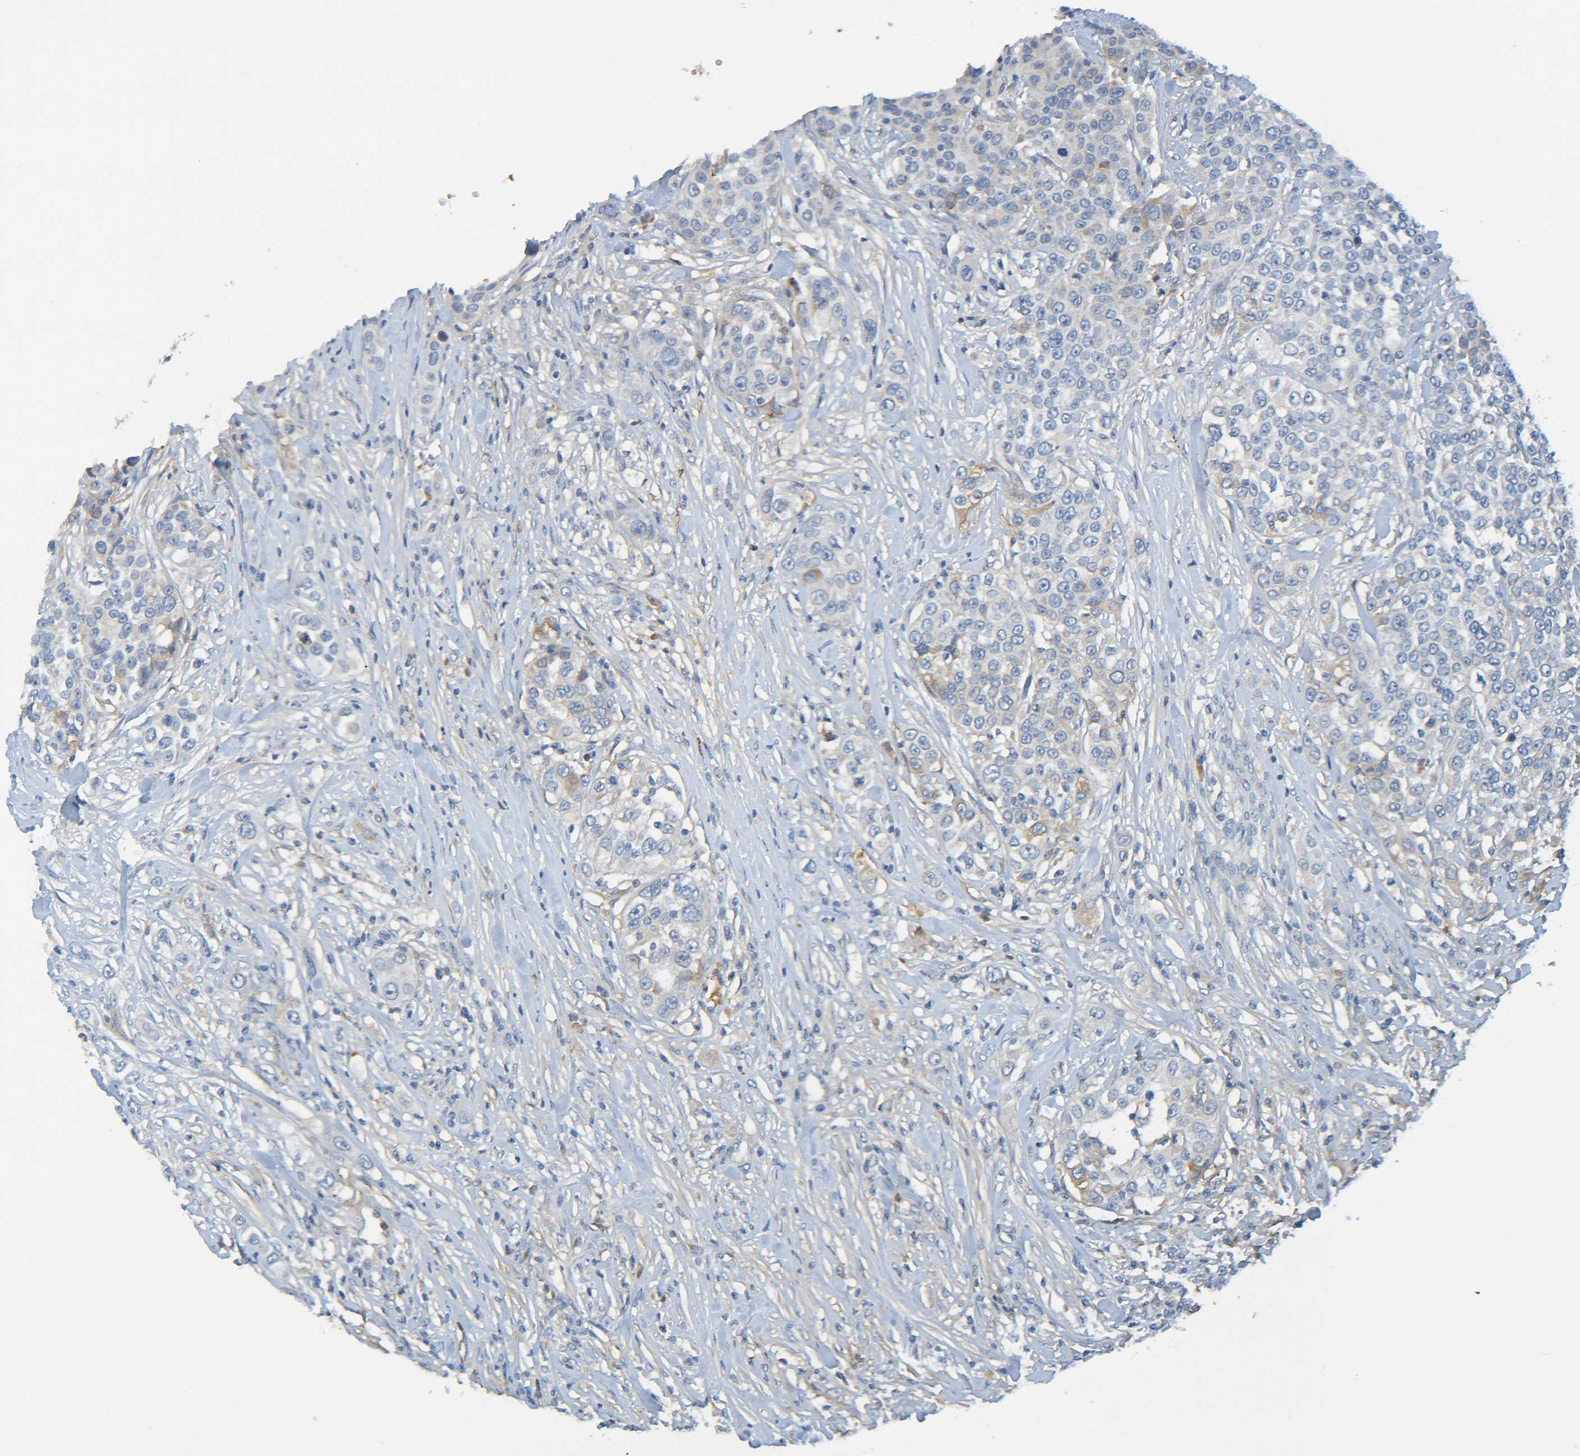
{"staining": {"intensity": "weak", "quantity": "<25%", "location": "cytoplasmic/membranous"}, "tissue": "urothelial cancer", "cell_type": "Tumor cells", "image_type": "cancer", "snomed": [{"axis": "morphology", "description": "Urothelial carcinoma, High grade"}, {"axis": "topography", "description": "Urinary bladder"}], "caption": "Image shows no protein expression in tumor cells of high-grade urothelial carcinoma tissue.", "gene": "C1QA", "patient": {"sex": "female", "age": 80}}